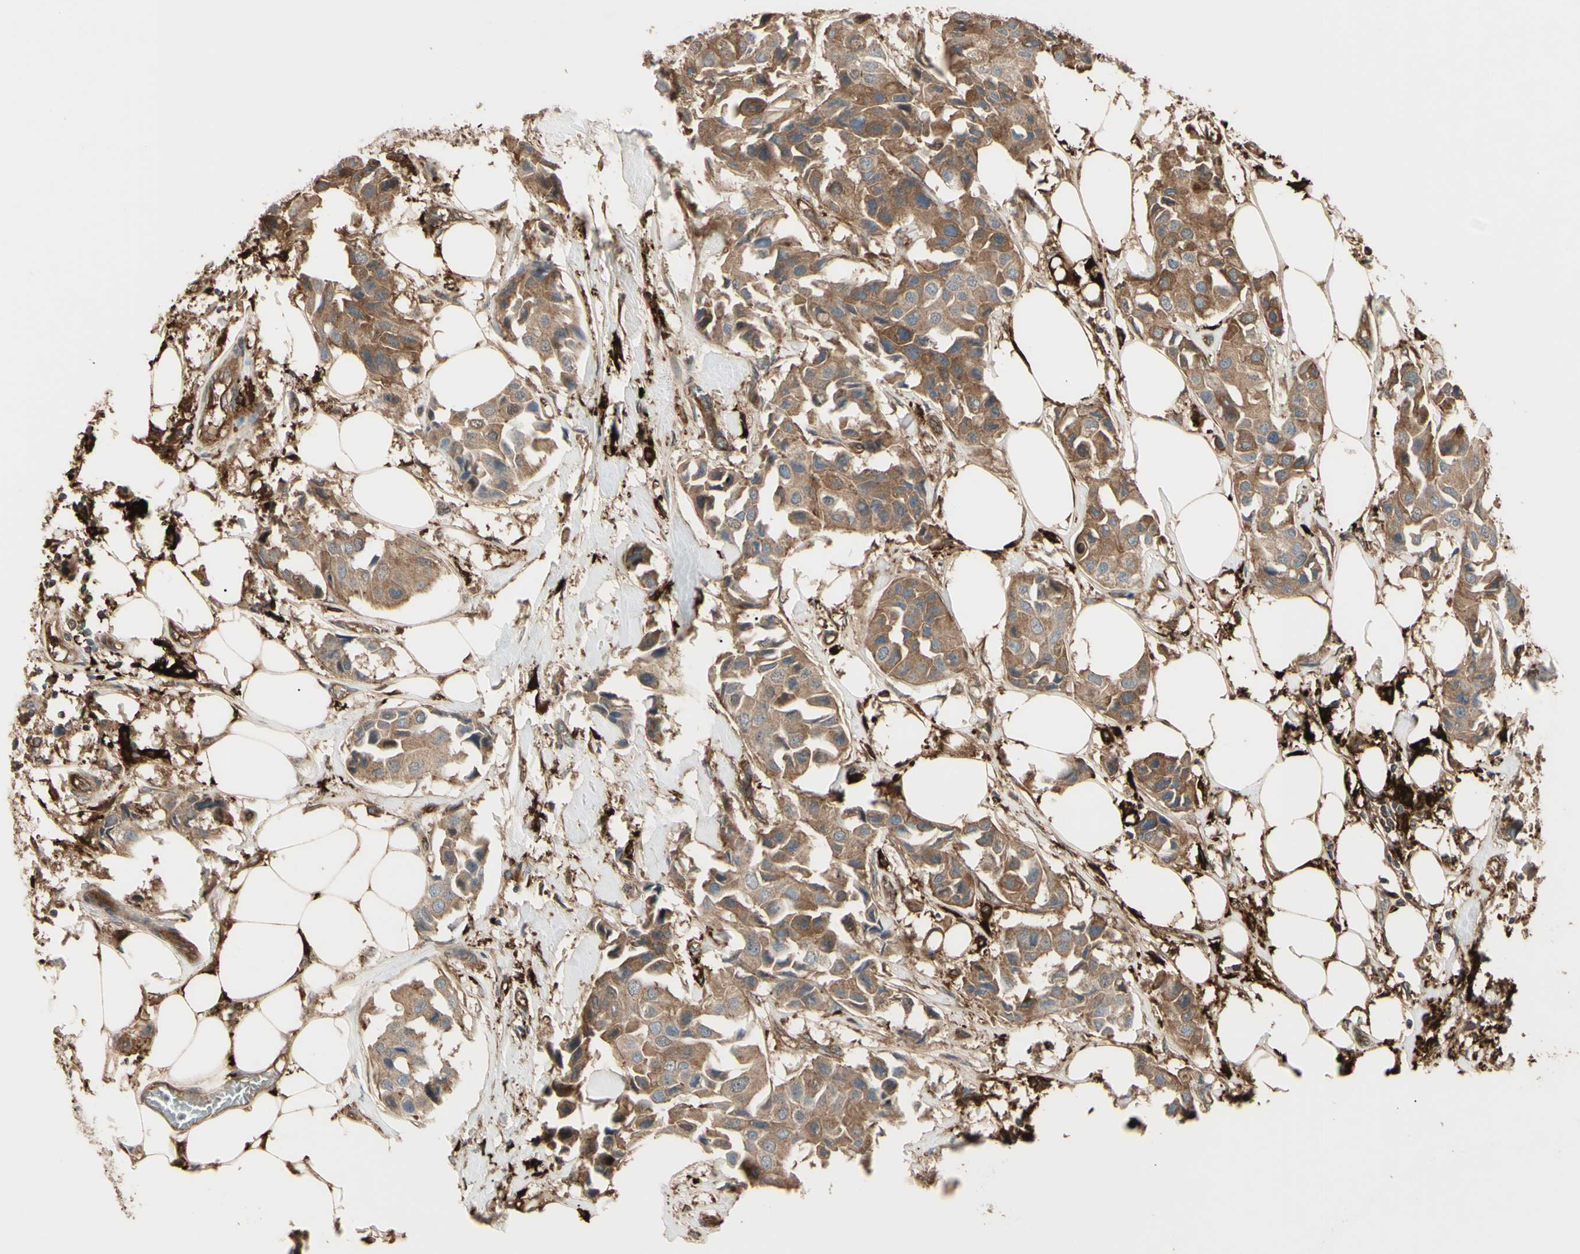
{"staining": {"intensity": "moderate", "quantity": ">75%", "location": "cytoplasmic/membranous"}, "tissue": "breast cancer", "cell_type": "Tumor cells", "image_type": "cancer", "snomed": [{"axis": "morphology", "description": "Duct carcinoma"}, {"axis": "topography", "description": "Breast"}], "caption": "Protein analysis of breast cancer (infiltrating ductal carcinoma) tissue demonstrates moderate cytoplasmic/membranous expression in approximately >75% of tumor cells.", "gene": "PTPN12", "patient": {"sex": "female", "age": 80}}